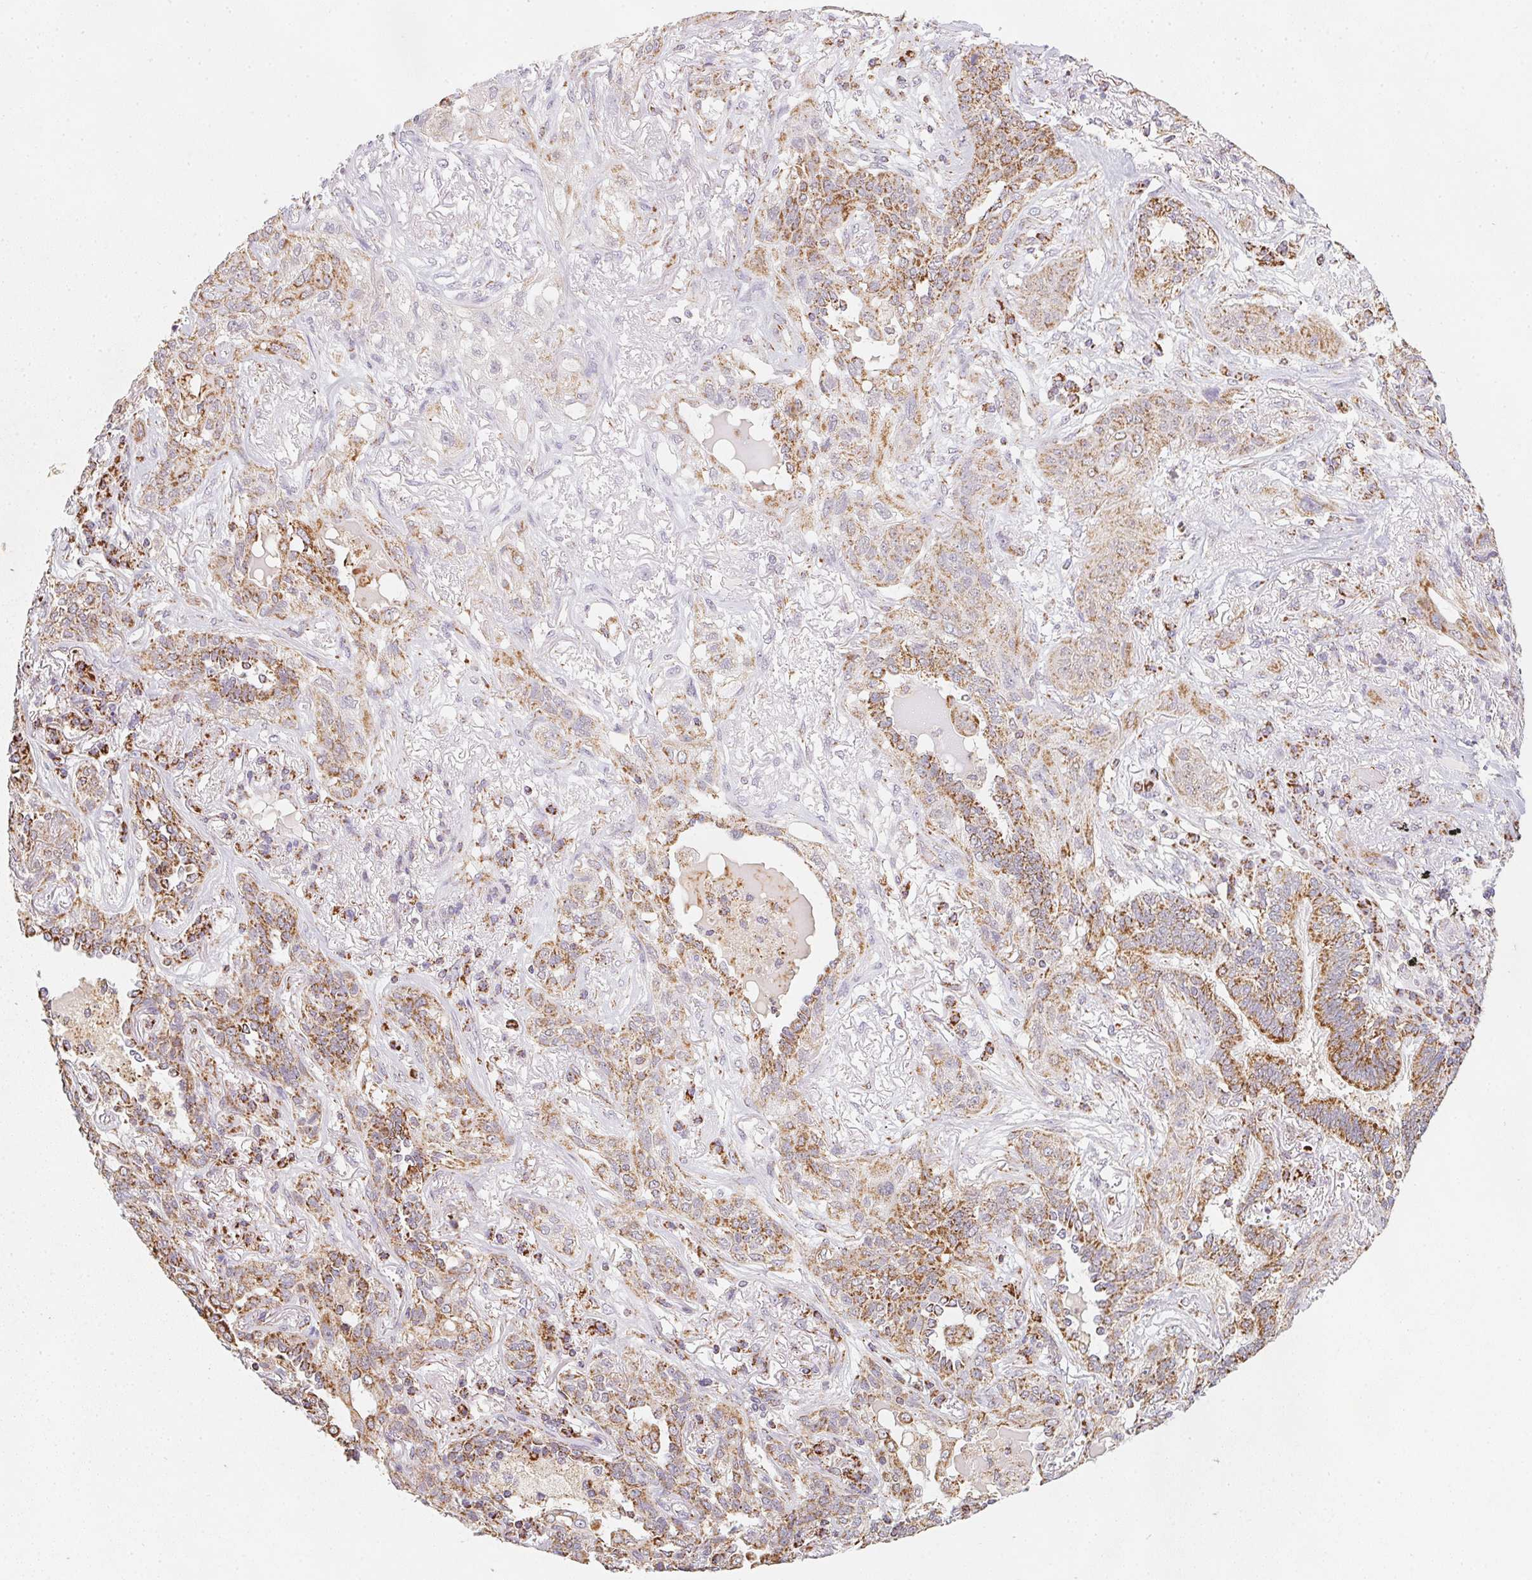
{"staining": {"intensity": "moderate", "quantity": ">75%", "location": "cytoplasmic/membranous"}, "tissue": "lung cancer", "cell_type": "Tumor cells", "image_type": "cancer", "snomed": [{"axis": "morphology", "description": "Squamous cell carcinoma, NOS"}, {"axis": "topography", "description": "Lung"}], "caption": "Moderate cytoplasmic/membranous staining for a protein is seen in approximately >75% of tumor cells of lung cancer using immunohistochemistry (IHC).", "gene": "NDUFS6", "patient": {"sex": "female", "age": 70}}